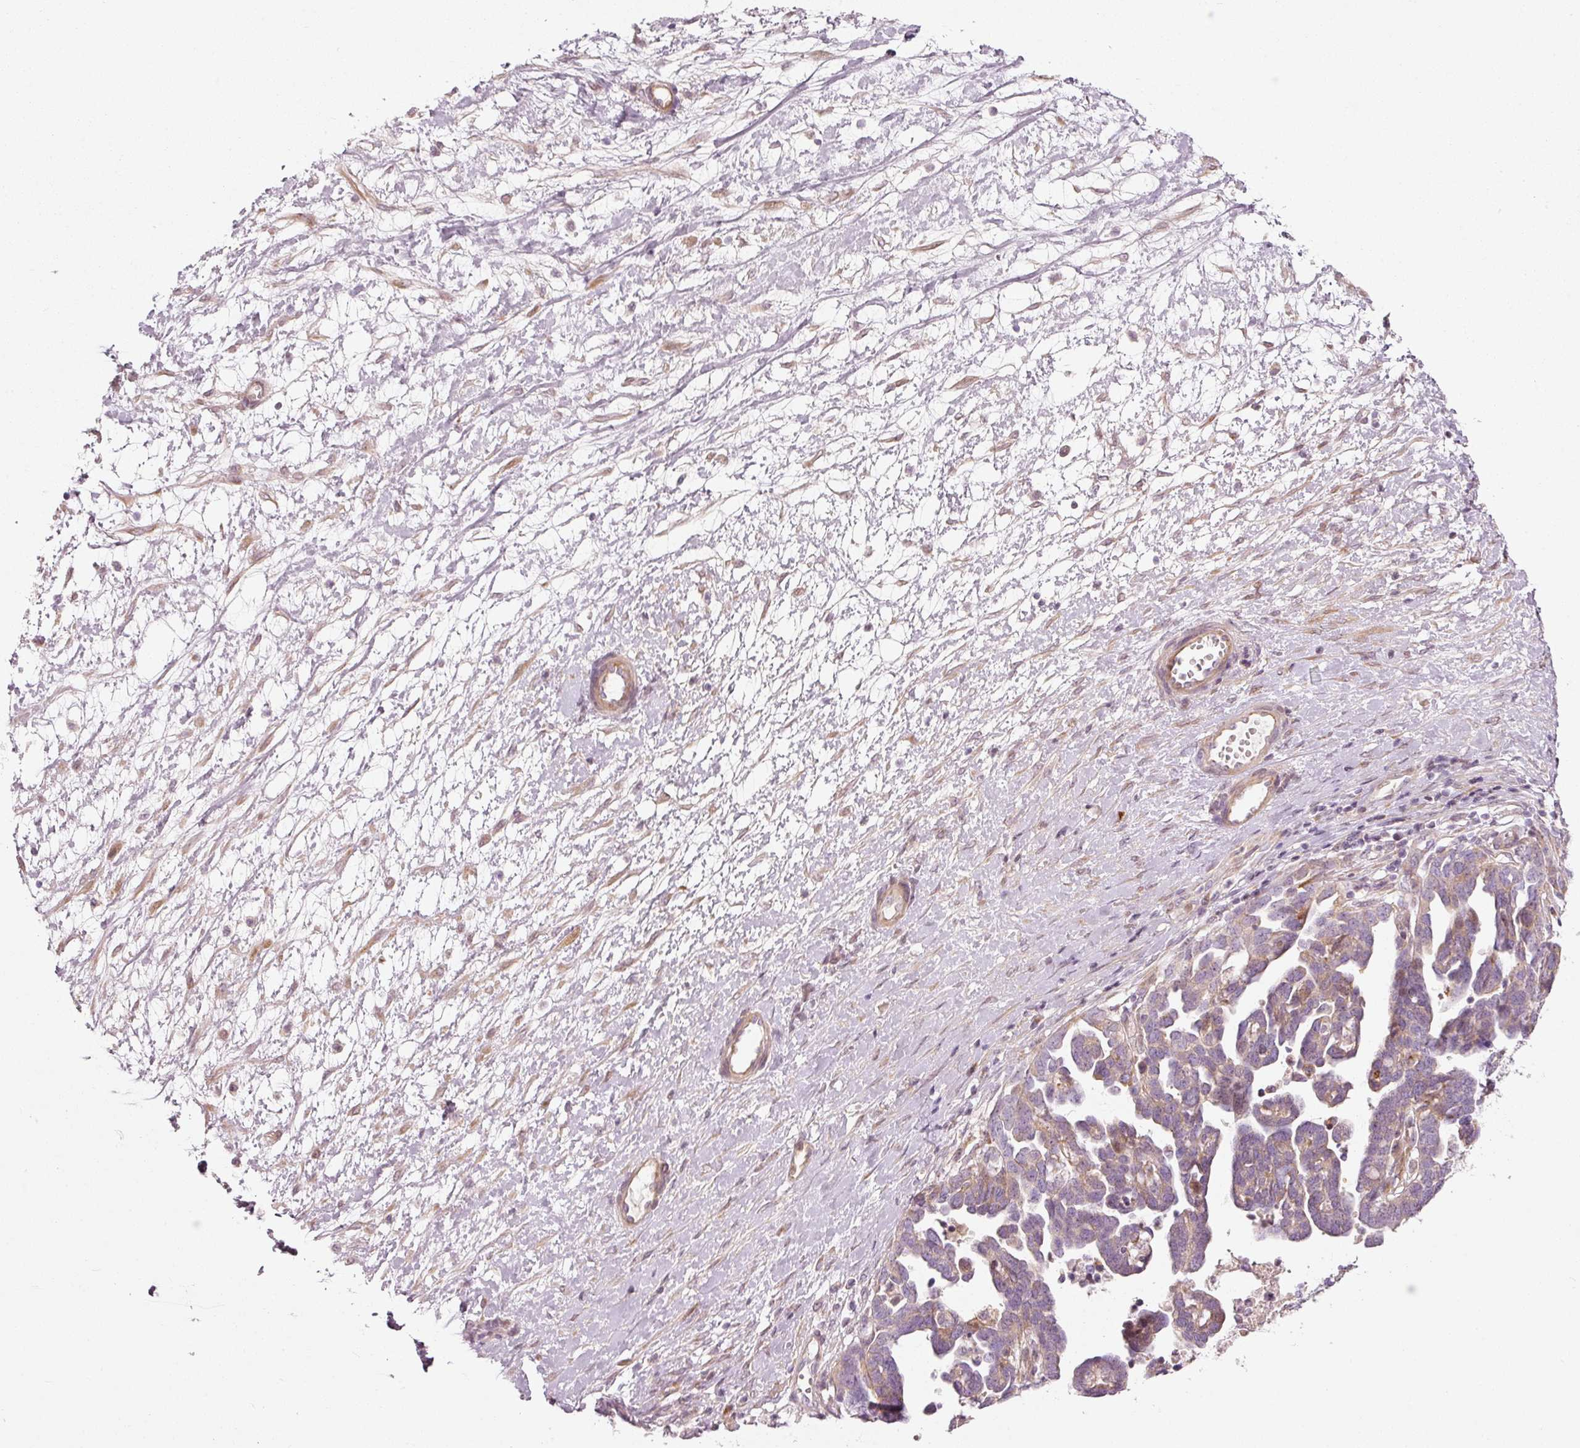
{"staining": {"intensity": "weak", "quantity": "25%-75%", "location": "cytoplasmic/membranous"}, "tissue": "ovarian cancer", "cell_type": "Tumor cells", "image_type": "cancer", "snomed": [{"axis": "morphology", "description": "Cystadenocarcinoma, serous, NOS"}, {"axis": "topography", "description": "Ovary"}], "caption": "Weak cytoplasmic/membranous positivity is present in approximately 25%-75% of tumor cells in ovarian serous cystadenocarcinoma.", "gene": "SLC20A1", "patient": {"sex": "female", "age": 54}}